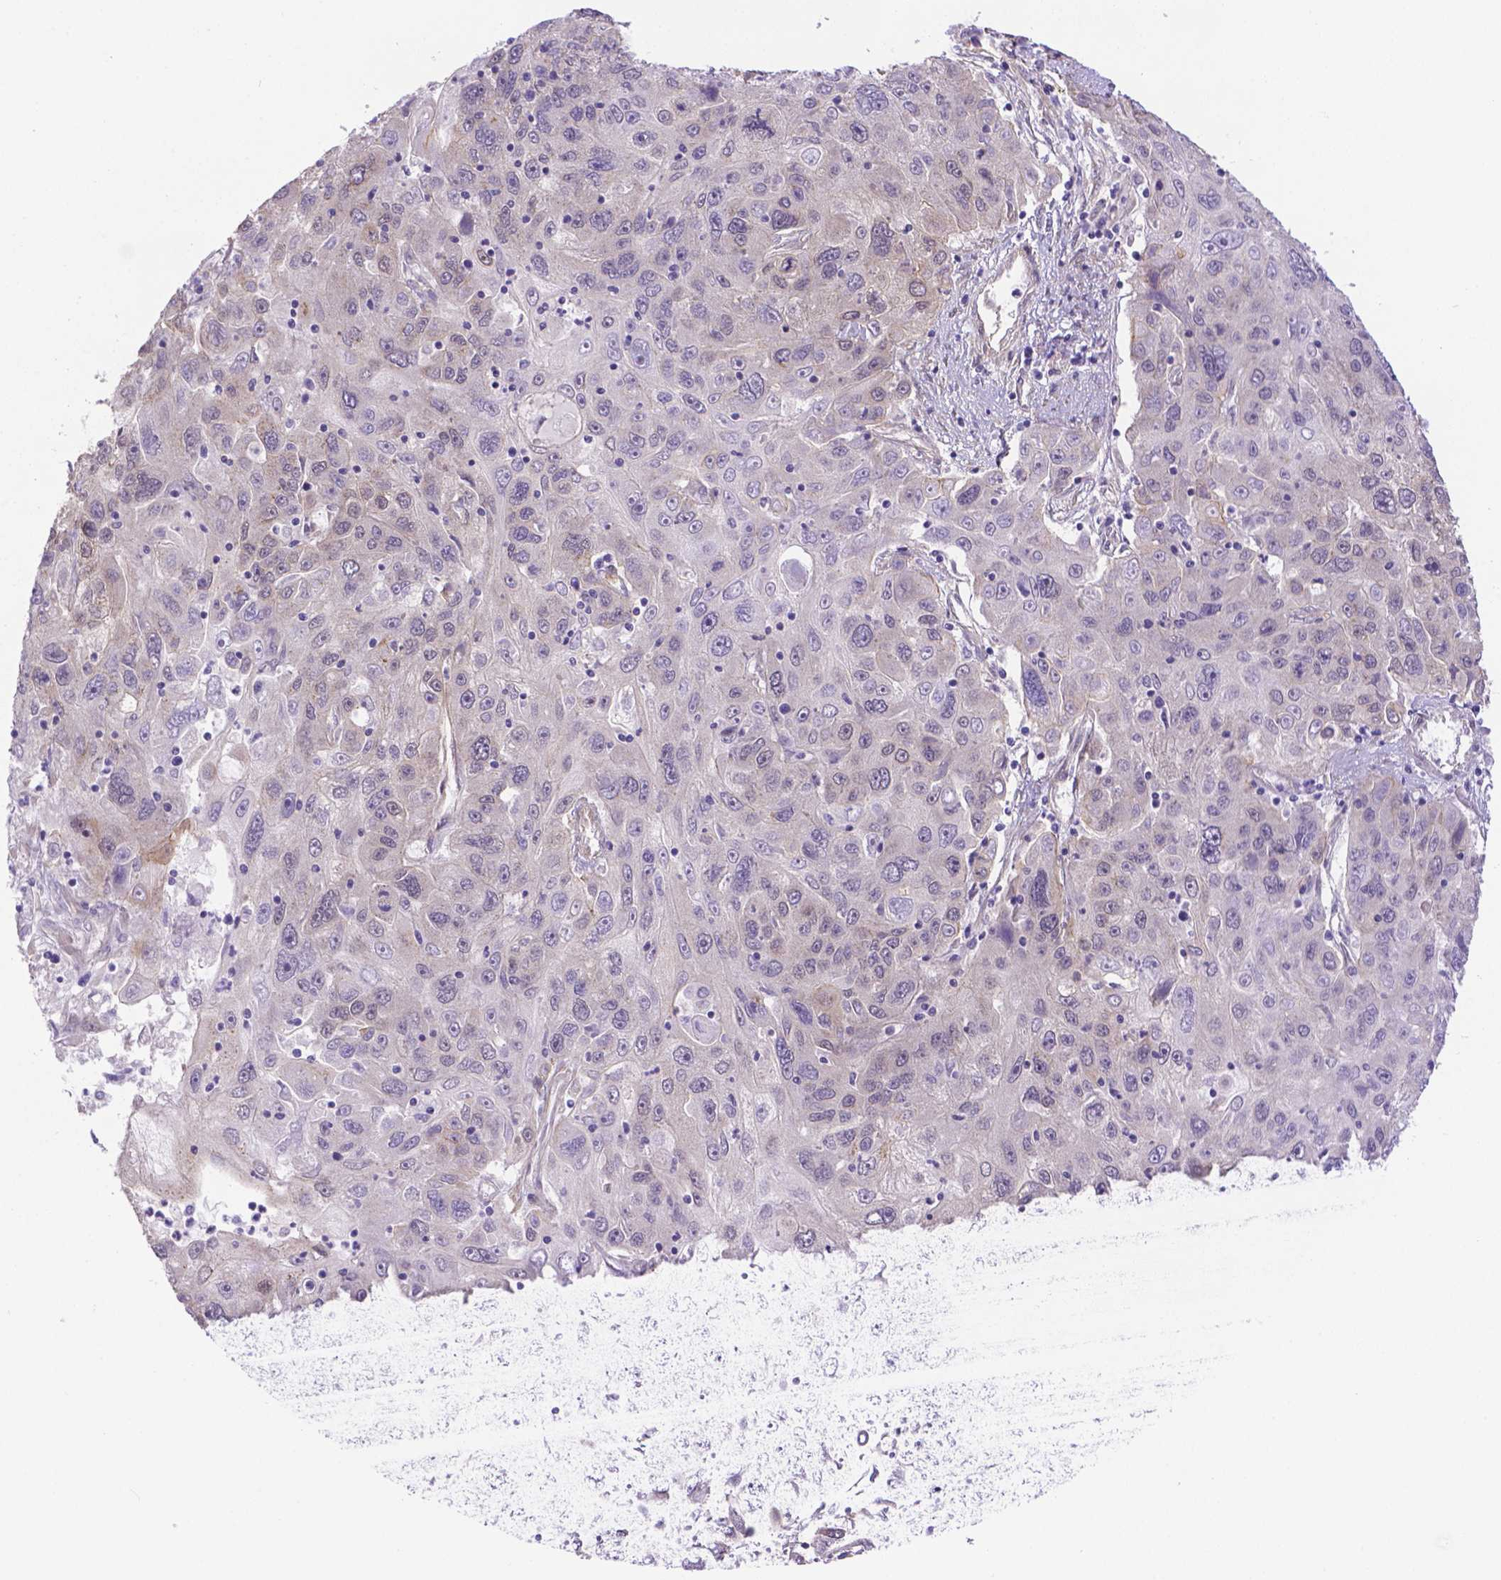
{"staining": {"intensity": "negative", "quantity": "none", "location": "none"}, "tissue": "stomach cancer", "cell_type": "Tumor cells", "image_type": "cancer", "snomed": [{"axis": "morphology", "description": "Adenocarcinoma, NOS"}, {"axis": "topography", "description": "Stomach"}], "caption": "Photomicrograph shows no protein staining in tumor cells of stomach adenocarcinoma tissue.", "gene": "YAP1", "patient": {"sex": "male", "age": 56}}